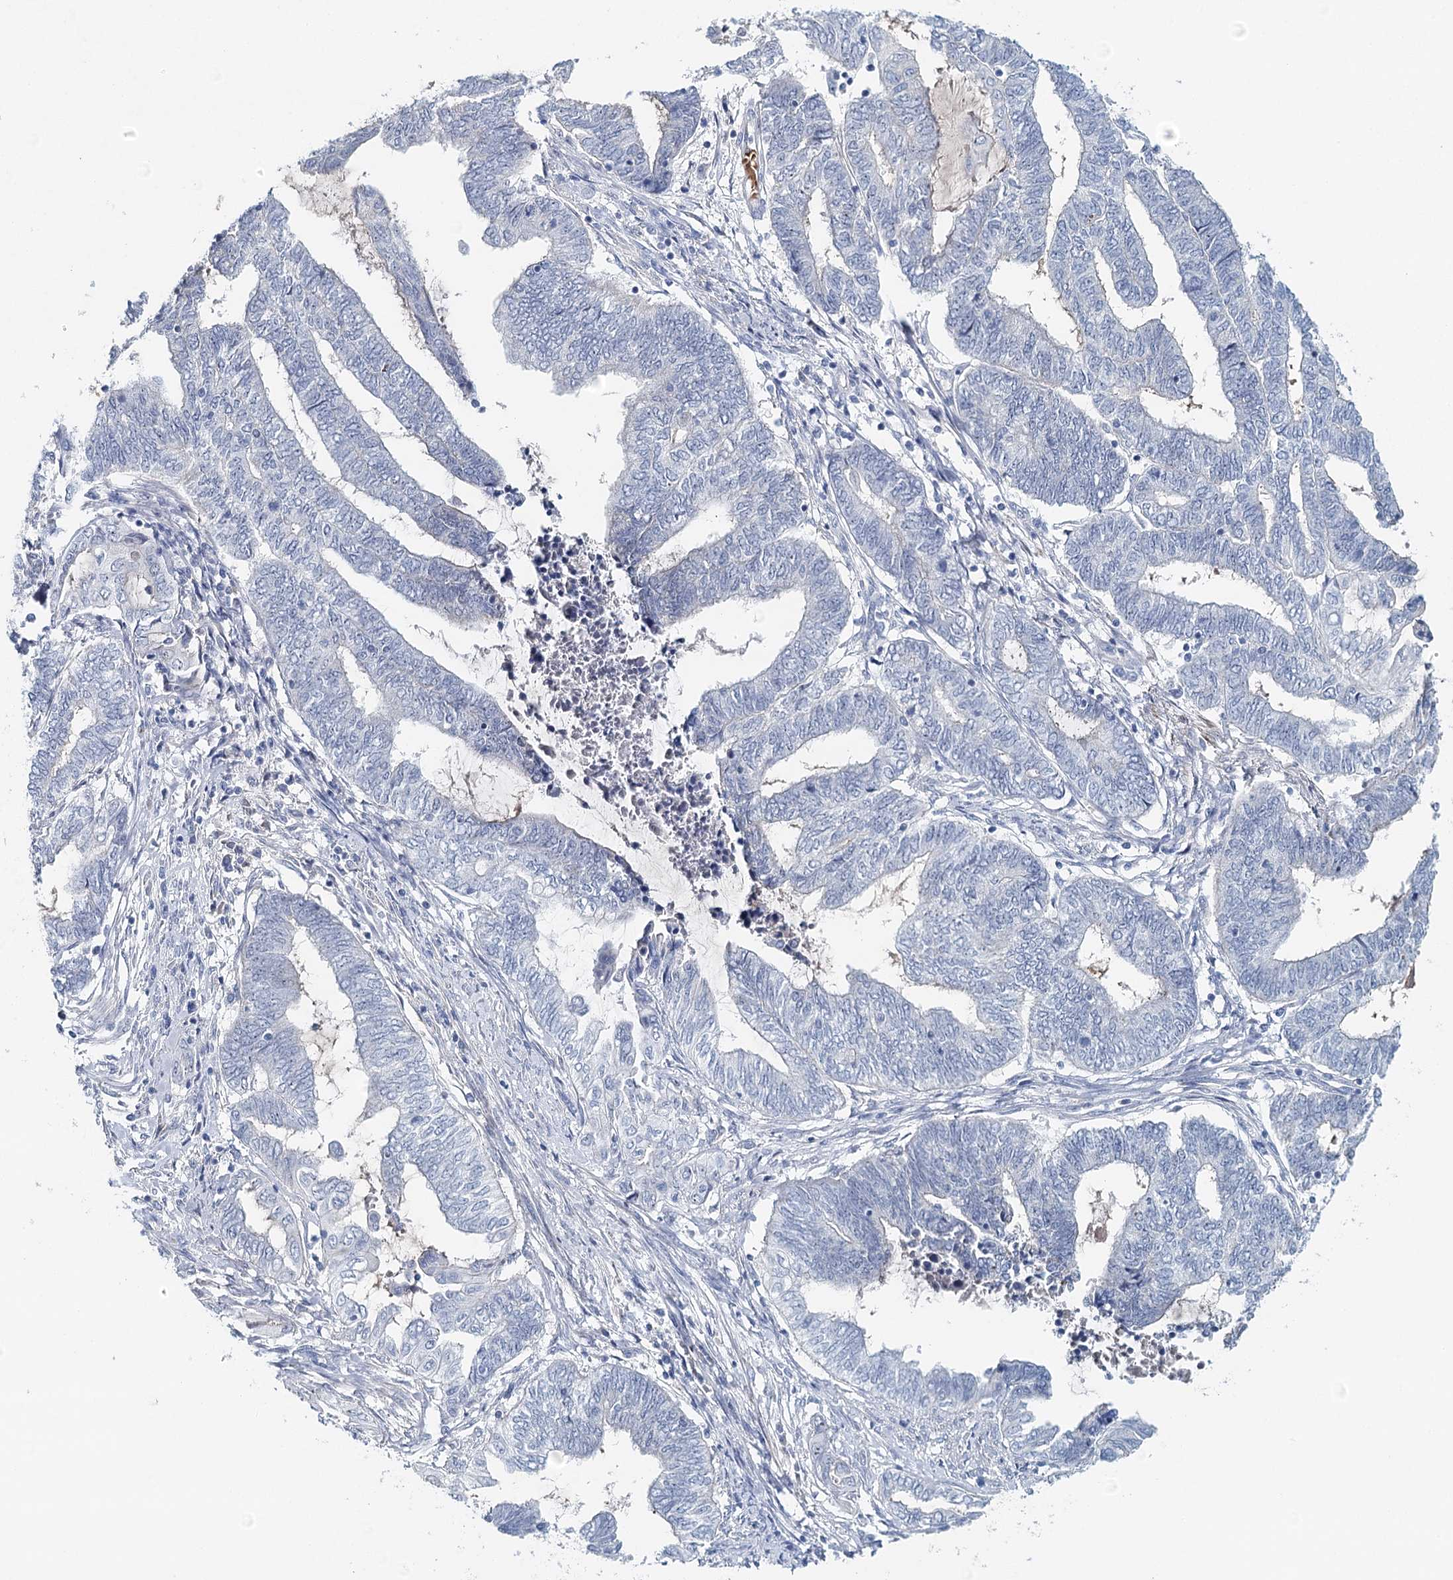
{"staining": {"intensity": "negative", "quantity": "none", "location": "none"}, "tissue": "endometrial cancer", "cell_type": "Tumor cells", "image_type": "cancer", "snomed": [{"axis": "morphology", "description": "Adenocarcinoma, NOS"}, {"axis": "topography", "description": "Uterus"}, {"axis": "topography", "description": "Endometrium"}], "caption": "Immunohistochemistry histopathology image of neoplastic tissue: endometrial cancer stained with DAB (3,3'-diaminobenzidine) reveals no significant protein staining in tumor cells. Brightfield microscopy of IHC stained with DAB (brown) and hematoxylin (blue), captured at high magnification.", "gene": "RBM43", "patient": {"sex": "female", "age": 70}}